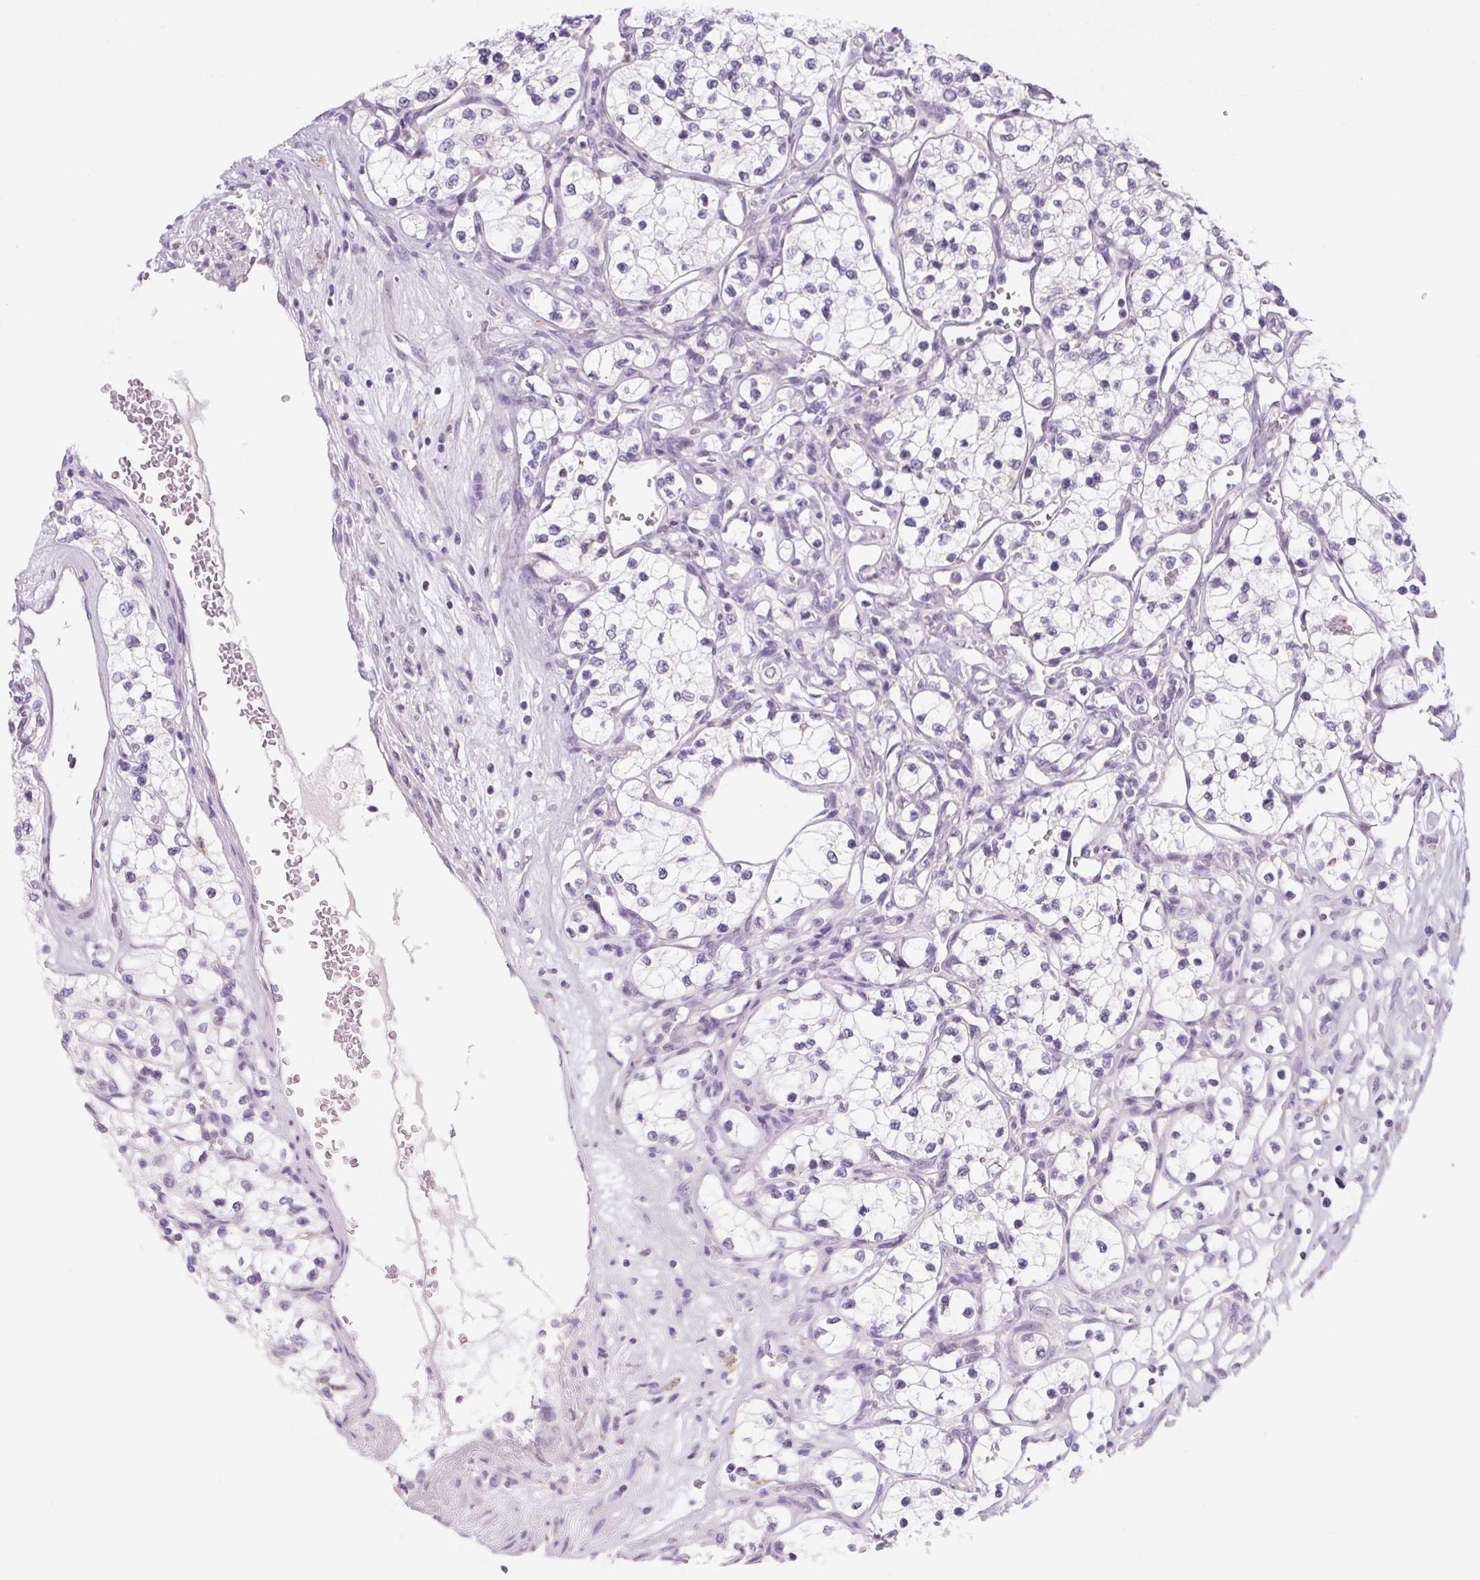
{"staining": {"intensity": "negative", "quantity": "none", "location": "none"}, "tissue": "renal cancer", "cell_type": "Tumor cells", "image_type": "cancer", "snomed": [{"axis": "morphology", "description": "Adenocarcinoma, NOS"}, {"axis": "topography", "description": "Kidney"}], "caption": "DAB (3,3'-diaminobenzidine) immunohistochemical staining of human adenocarcinoma (renal) demonstrates no significant staining in tumor cells.", "gene": "ECPAS", "patient": {"sex": "female", "age": 69}}